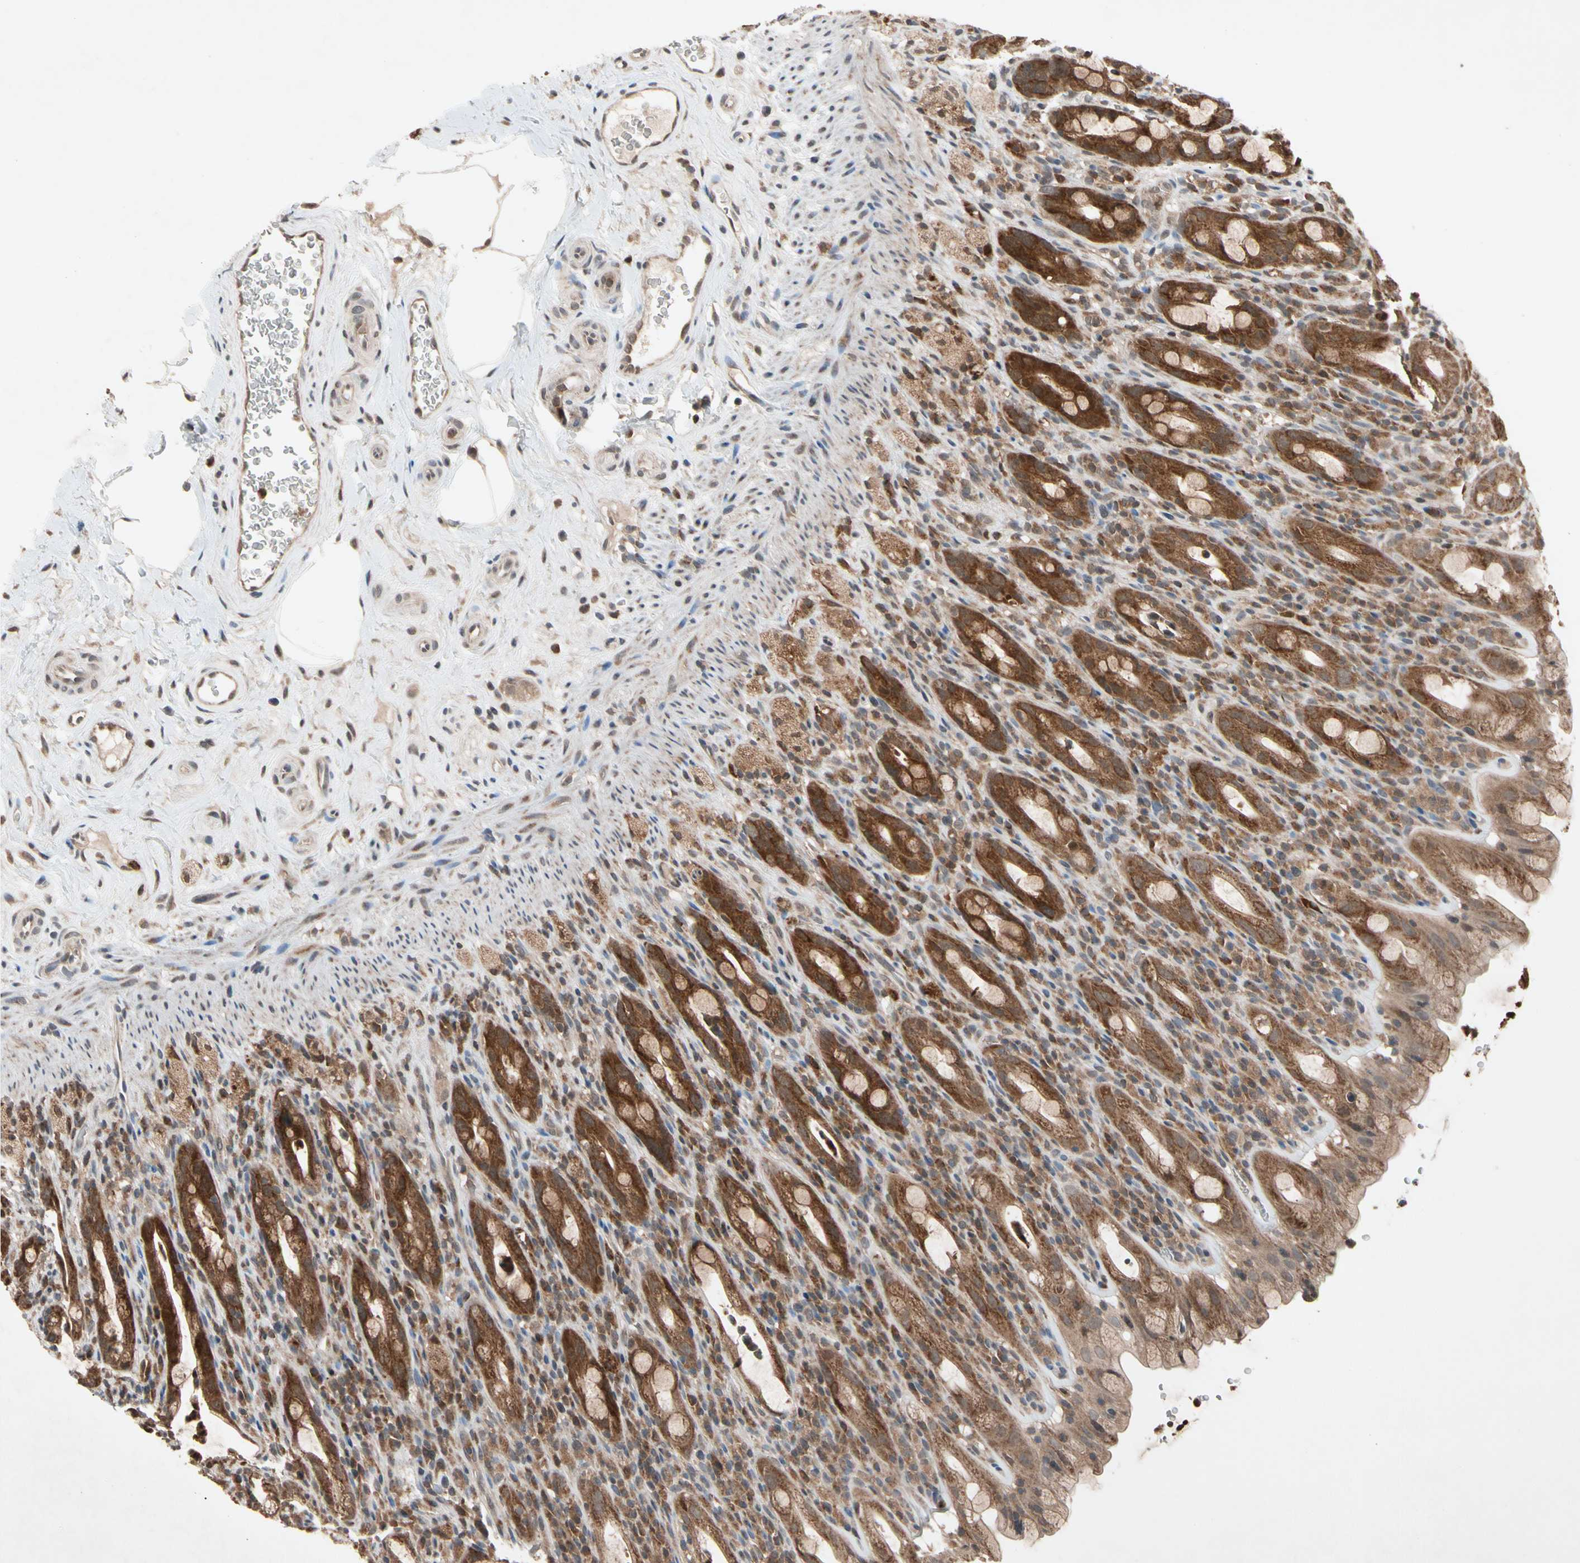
{"staining": {"intensity": "strong", "quantity": ">75%", "location": "cytoplasmic/membranous"}, "tissue": "rectum", "cell_type": "Glandular cells", "image_type": "normal", "snomed": [{"axis": "morphology", "description": "Normal tissue, NOS"}, {"axis": "topography", "description": "Rectum"}], "caption": "This photomicrograph shows immunohistochemistry (IHC) staining of normal human rectum, with high strong cytoplasmic/membranous positivity in about >75% of glandular cells.", "gene": "MTHFS", "patient": {"sex": "male", "age": 44}}